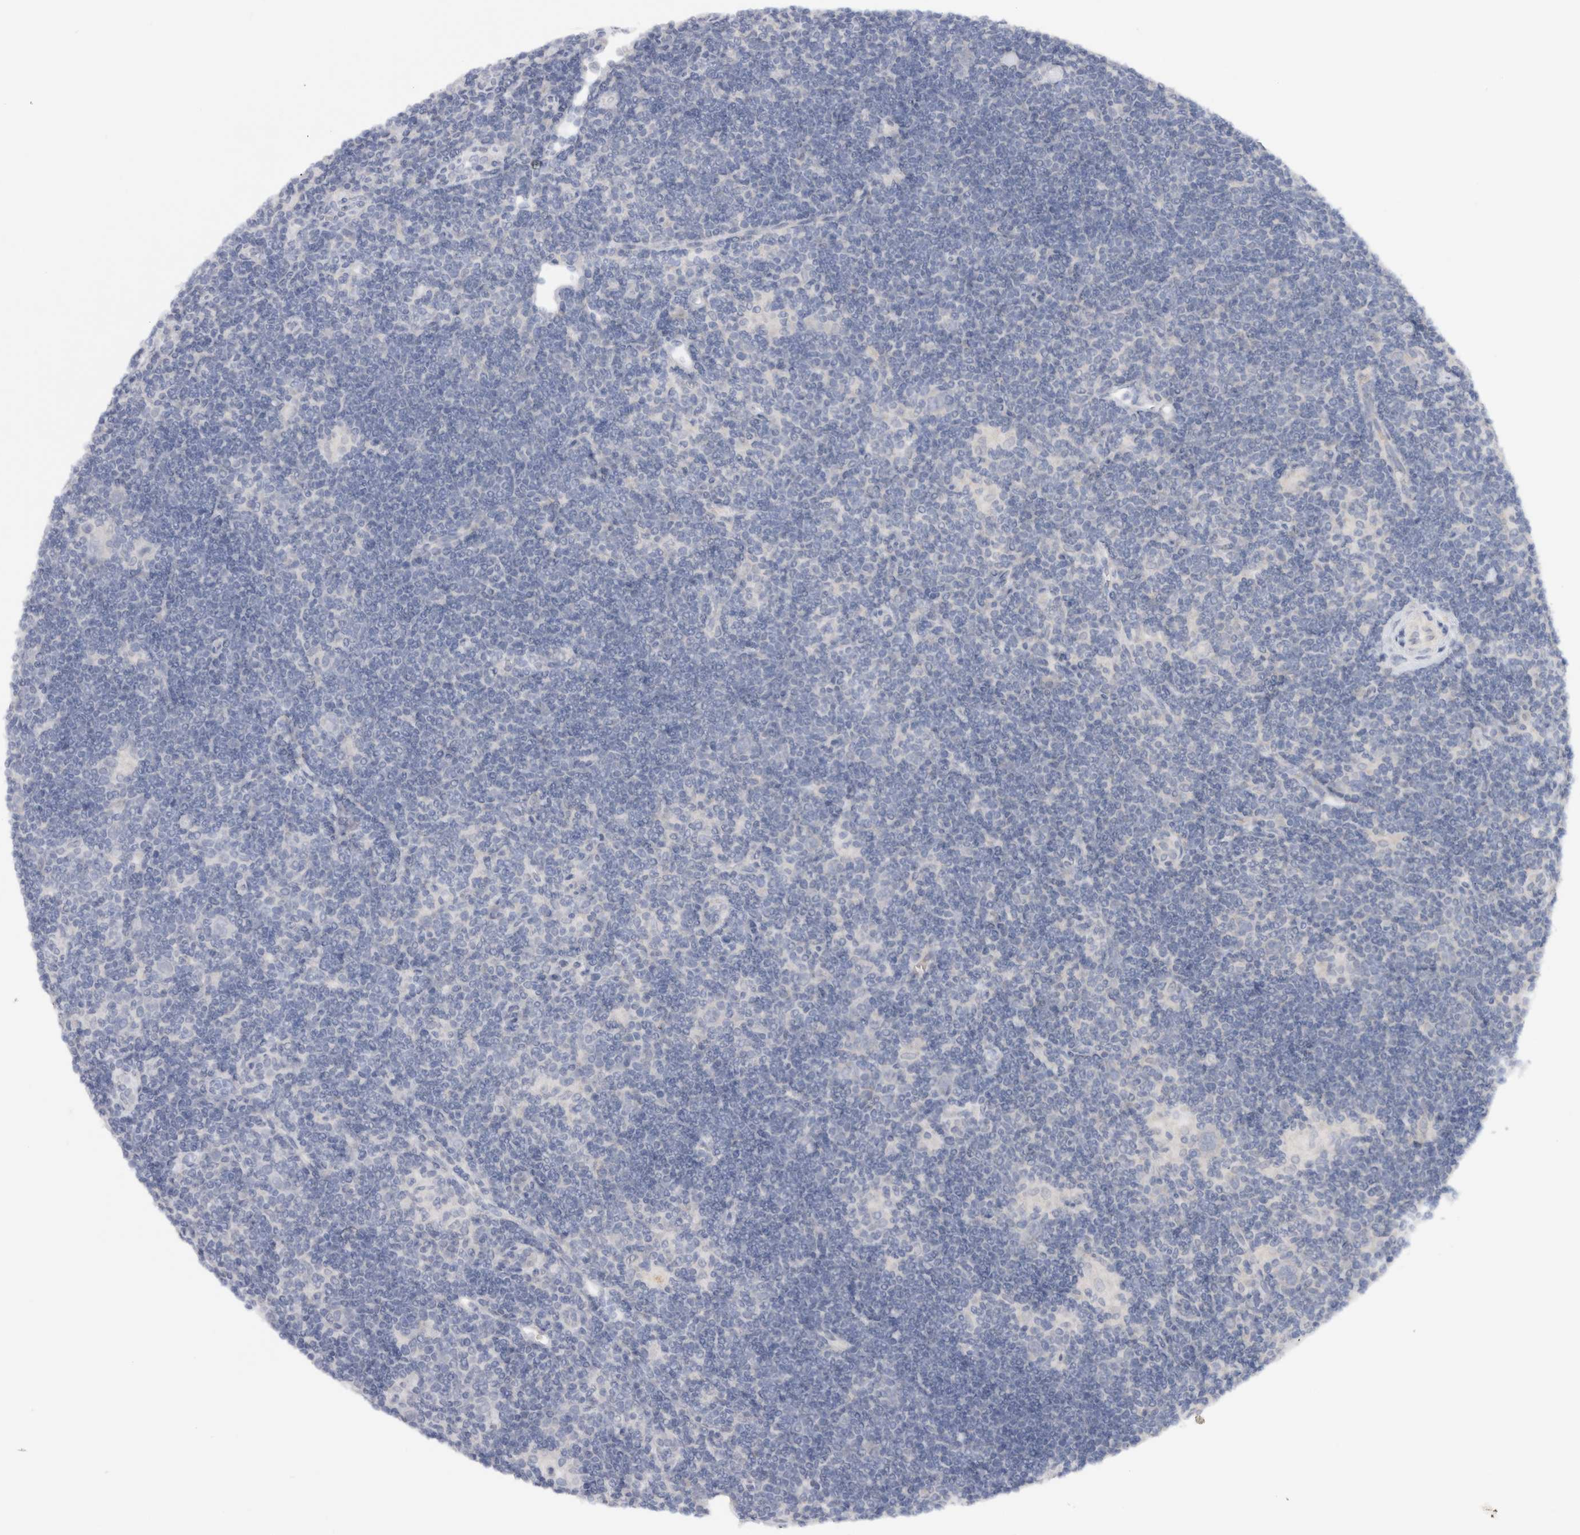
{"staining": {"intensity": "negative", "quantity": "none", "location": "none"}, "tissue": "lymphoma", "cell_type": "Tumor cells", "image_type": "cancer", "snomed": [{"axis": "morphology", "description": "Hodgkin's disease, NOS"}, {"axis": "topography", "description": "Lymph node"}], "caption": "IHC micrograph of neoplastic tissue: human lymphoma stained with DAB exhibits no significant protein positivity in tumor cells.", "gene": "CHRM4", "patient": {"sex": "female", "age": 57}}